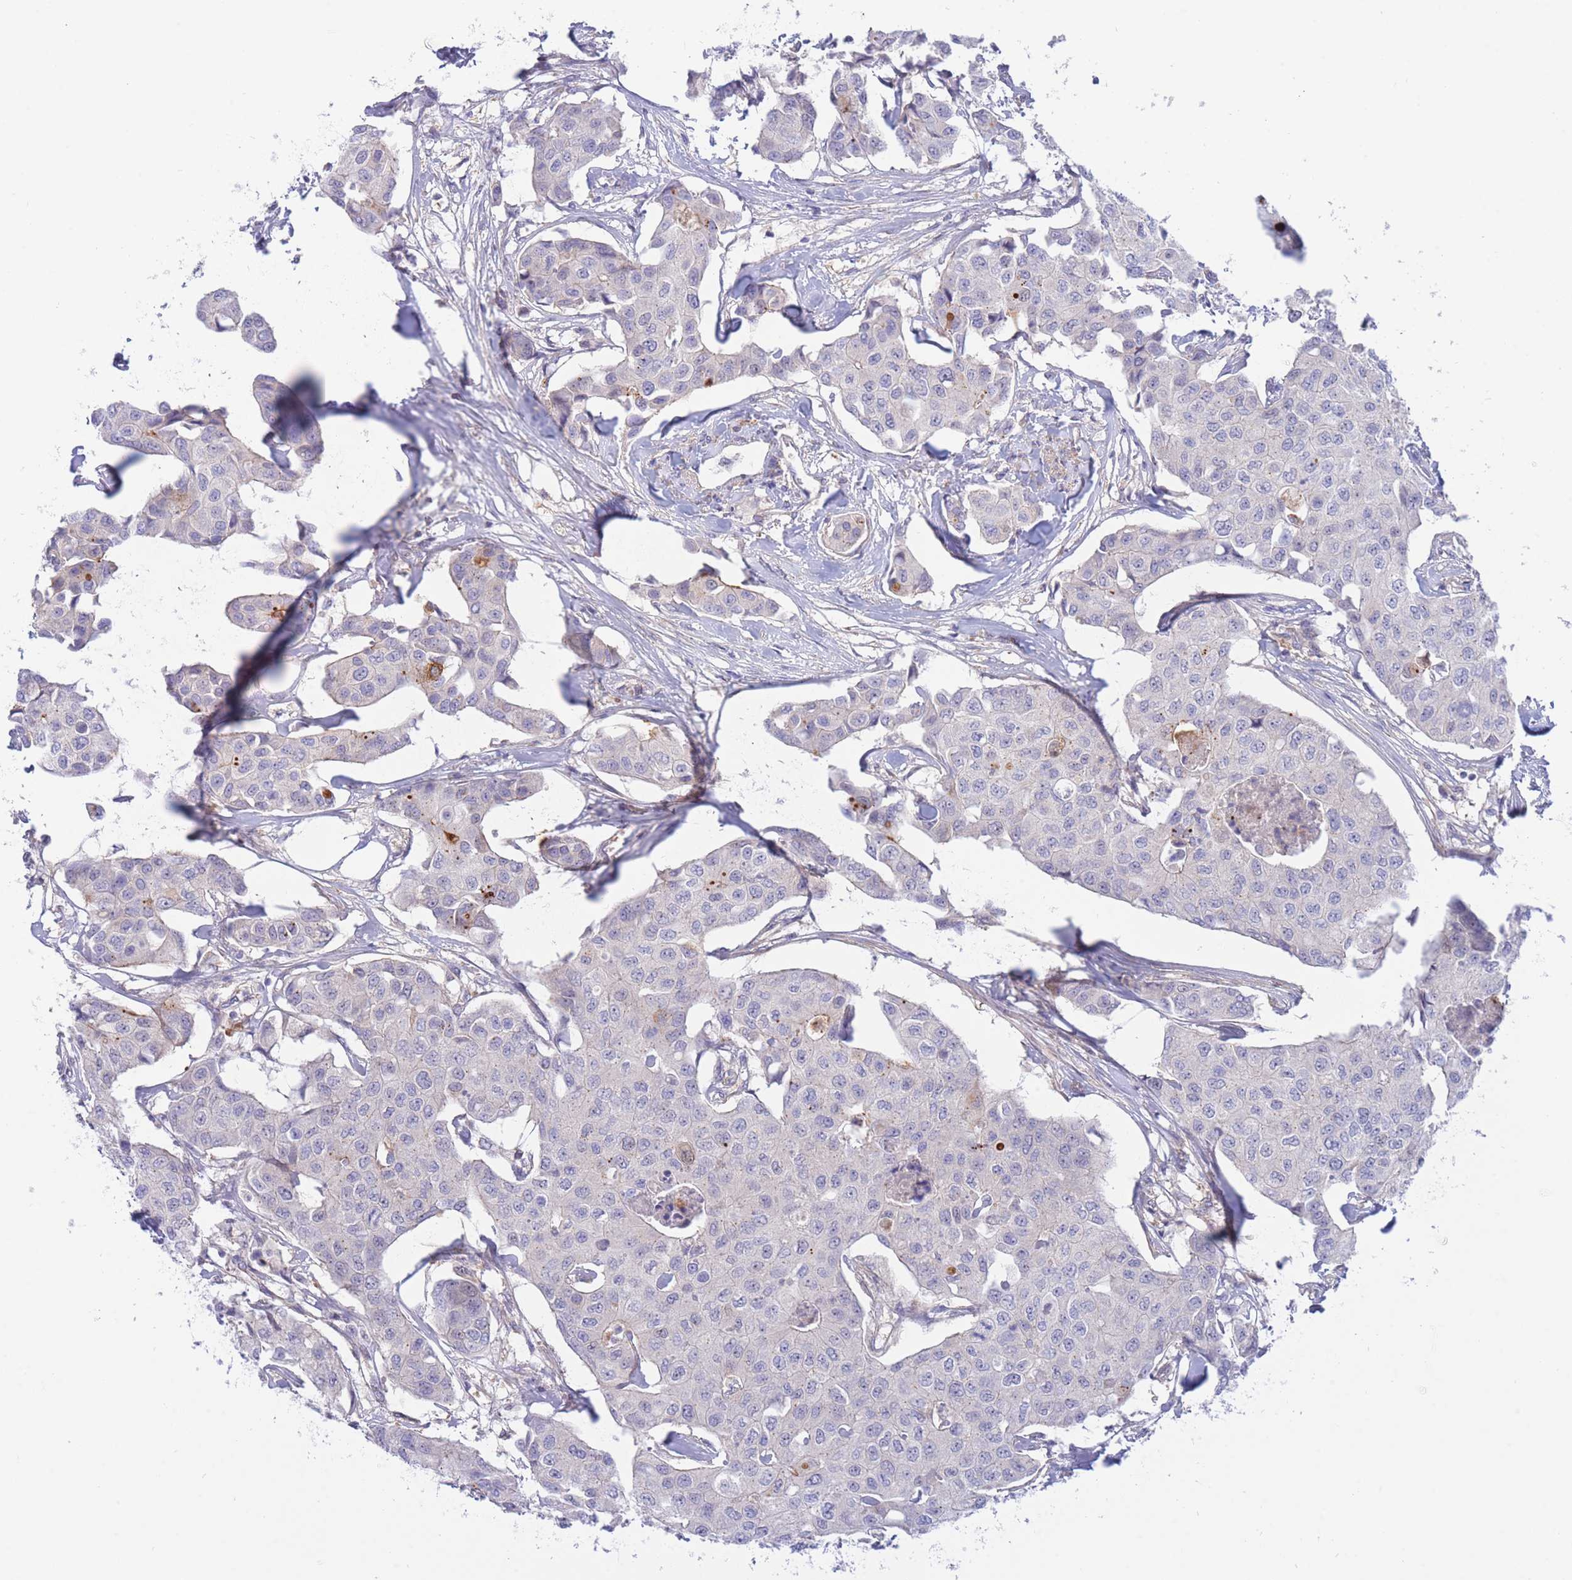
{"staining": {"intensity": "negative", "quantity": "none", "location": "none"}, "tissue": "breast cancer", "cell_type": "Tumor cells", "image_type": "cancer", "snomed": [{"axis": "morphology", "description": "Duct carcinoma"}, {"axis": "topography", "description": "Breast"}, {"axis": "topography", "description": "Lymph node"}], "caption": "This is a histopathology image of immunohistochemistry (IHC) staining of breast cancer (infiltrating ductal carcinoma), which shows no staining in tumor cells.", "gene": "APOL4", "patient": {"sex": "female", "age": 80}}